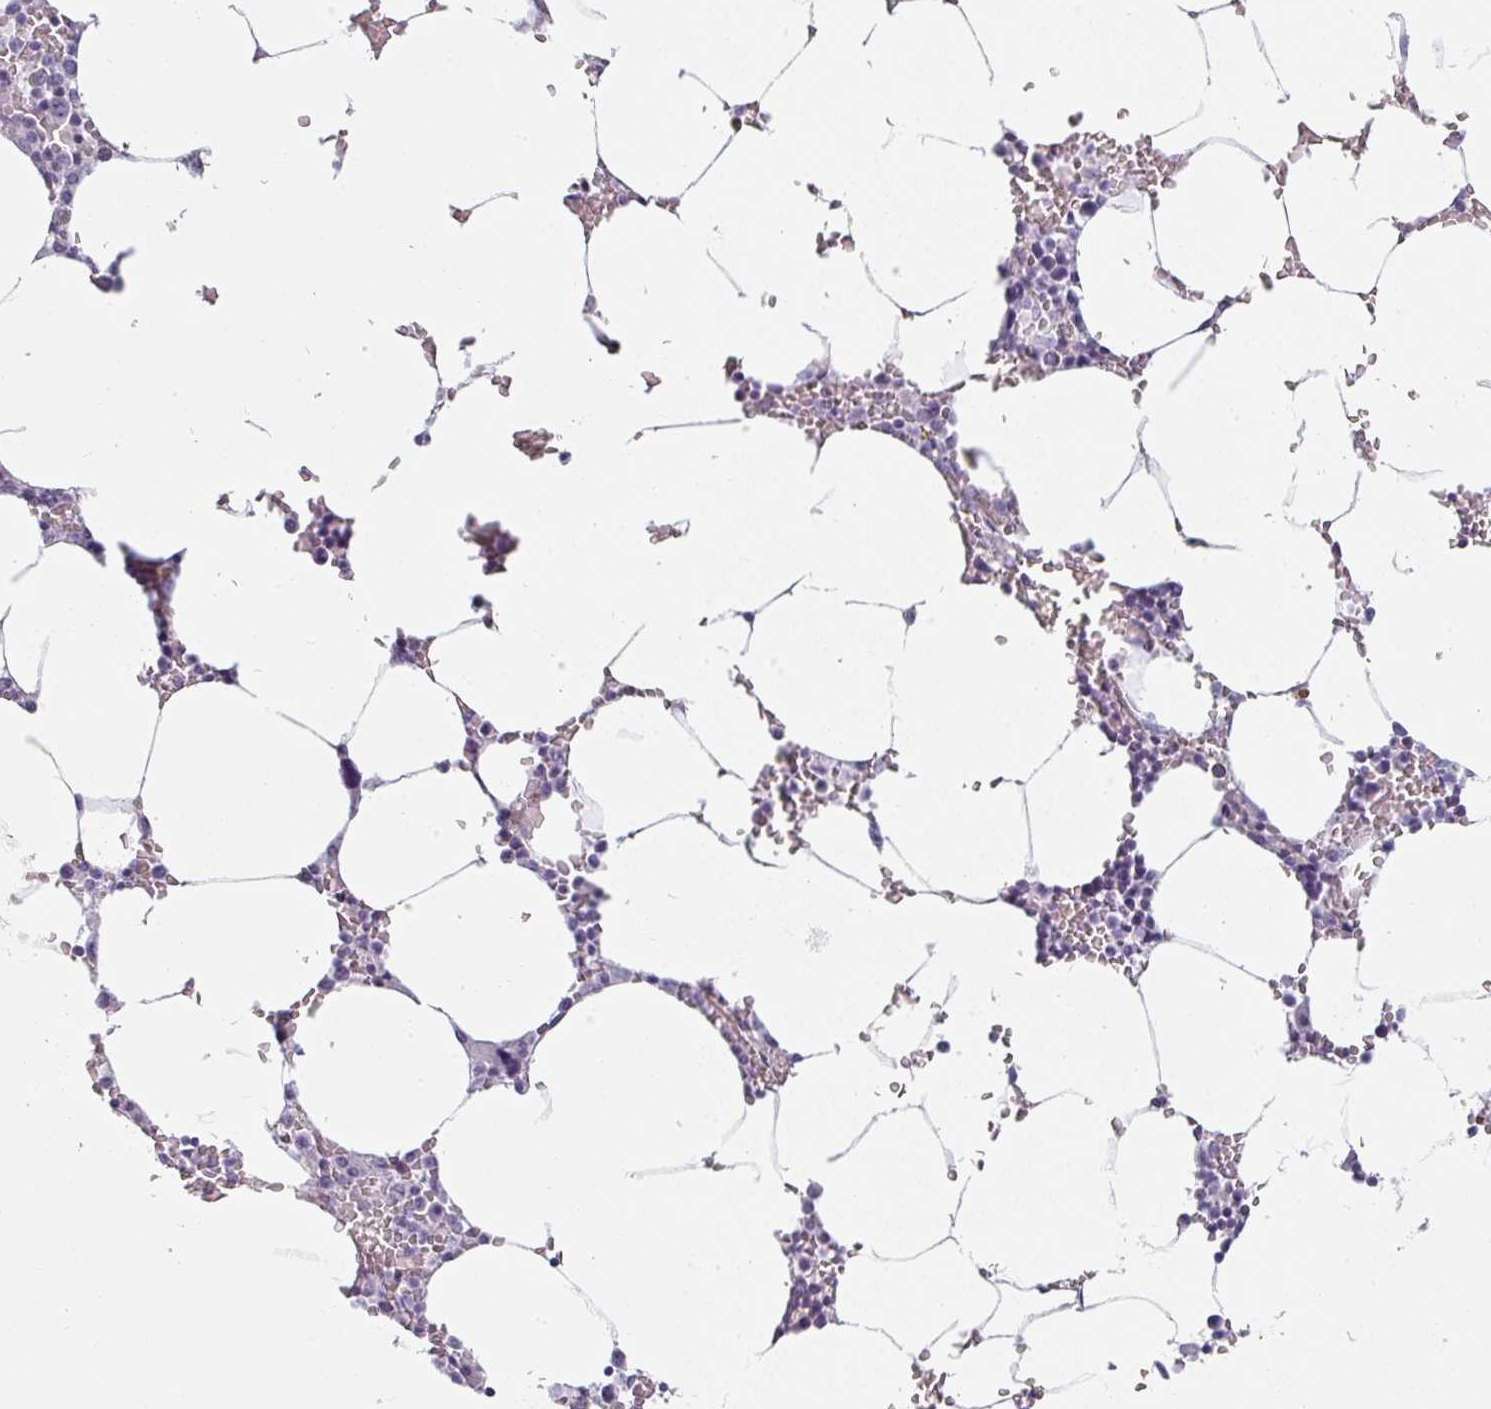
{"staining": {"intensity": "negative", "quantity": "none", "location": "none"}, "tissue": "bone marrow", "cell_type": "Hematopoietic cells", "image_type": "normal", "snomed": [{"axis": "morphology", "description": "Normal tissue, NOS"}, {"axis": "topography", "description": "Bone marrow"}], "caption": "The micrograph shows no significant staining in hematopoietic cells of bone marrow. (Brightfield microscopy of DAB (3,3'-diaminobenzidine) immunohistochemistry at high magnification).", "gene": "SFTPA1", "patient": {"sex": "male", "age": 70}}